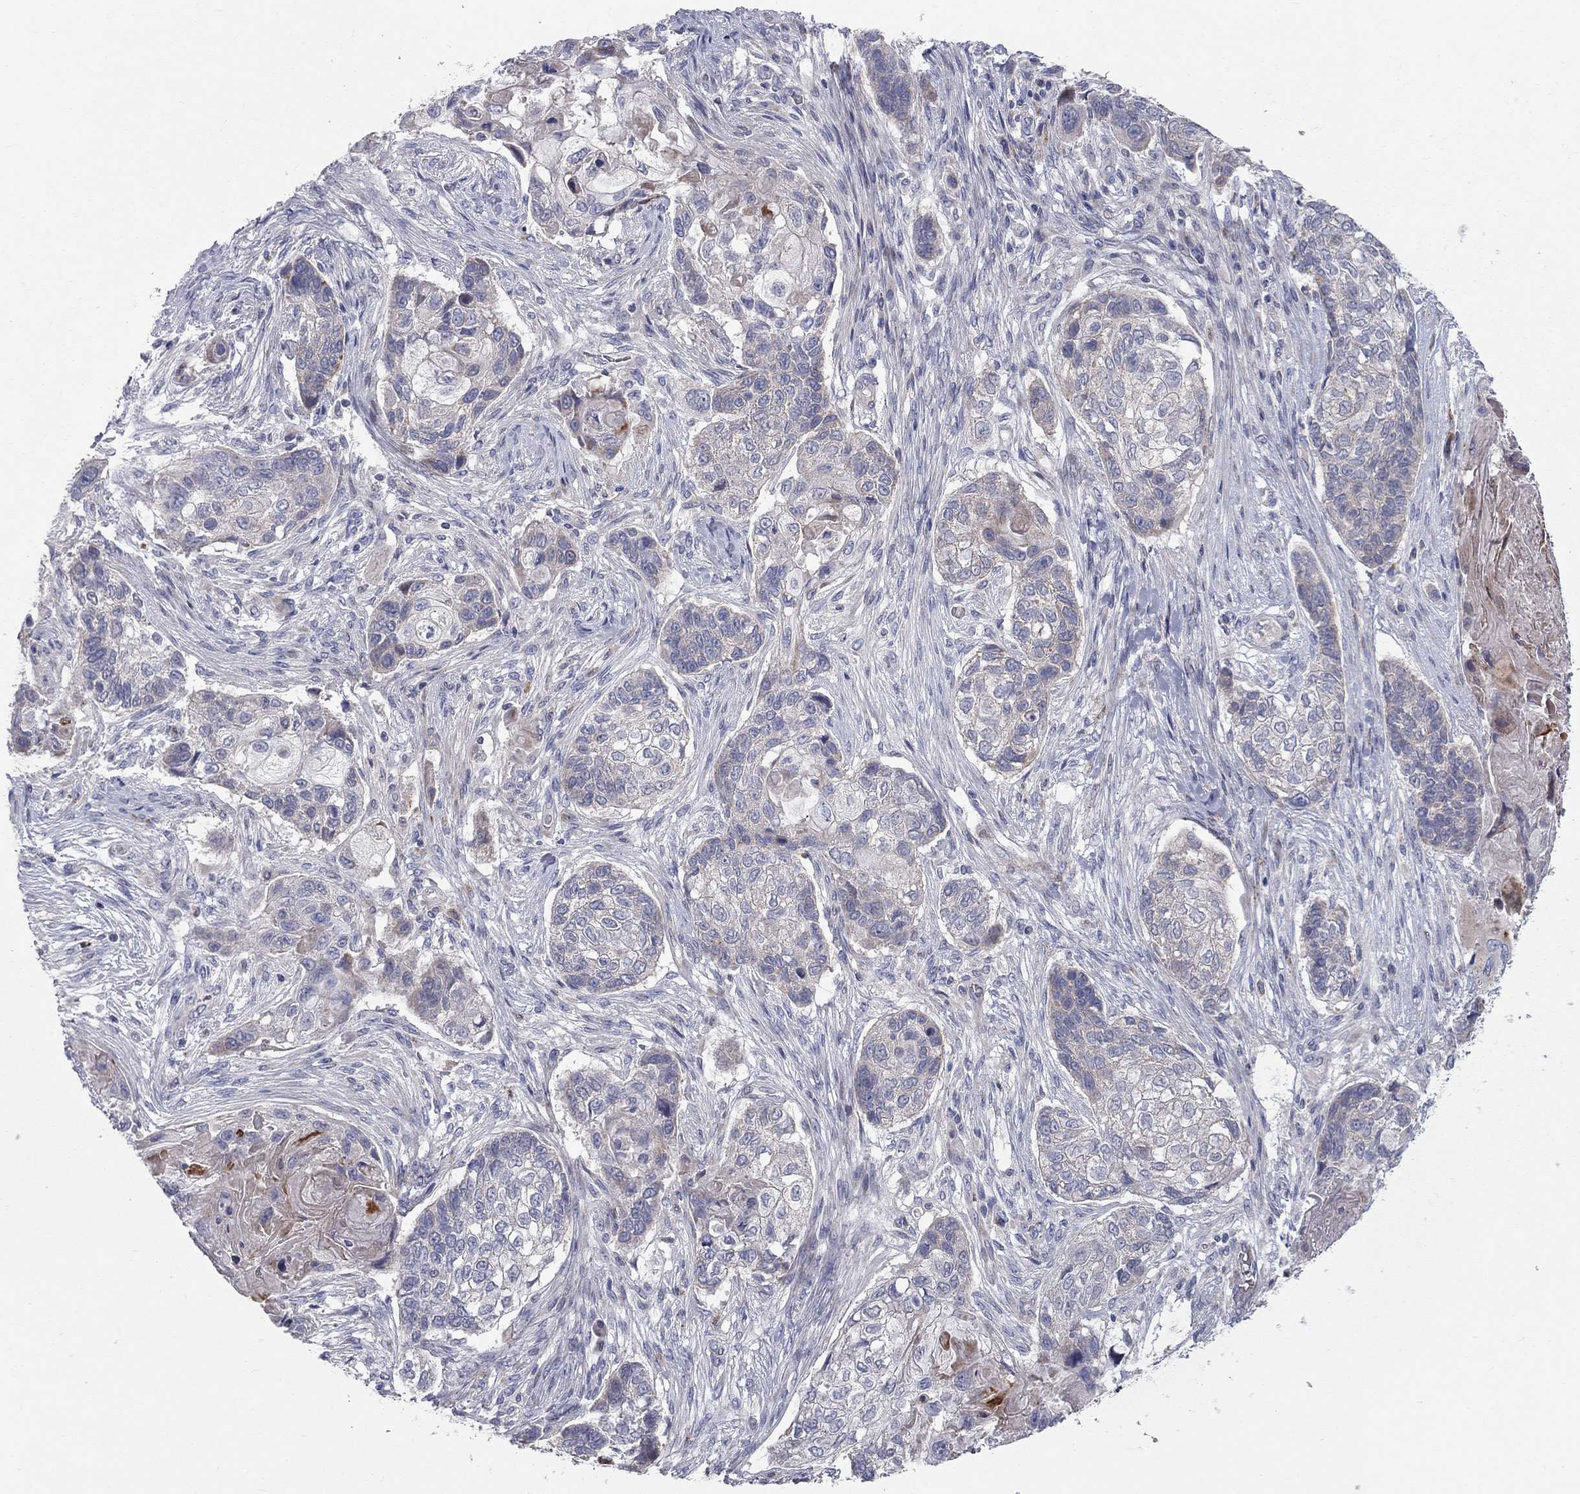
{"staining": {"intensity": "negative", "quantity": "none", "location": "none"}, "tissue": "lung cancer", "cell_type": "Tumor cells", "image_type": "cancer", "snomed": [{"axis": "morphology", "description": "Normal tissue, NOS"}, {"axis": "morphology", "description": "Squamous cell carcinoma, NOS"}, {"axis": "topography", "description": "Bronchus"}, {"axis": "topography", "description": "Lung"}], "caption": "An immunohistochemistry photomicrograph of lung cancer (squamous cell carcinoma) is shown. There is no staining in tumor cells of lung cancer (squamous cell carcinoma). (Stains: DAB (3,3'-diaminobenzidine) immunohistochemistry with hematoxylin counter stain, Microscopy: brightfield microscopy at high magnification).", "gene": "KANSL1L", "patient": {"sex": "male", "age": 69}}